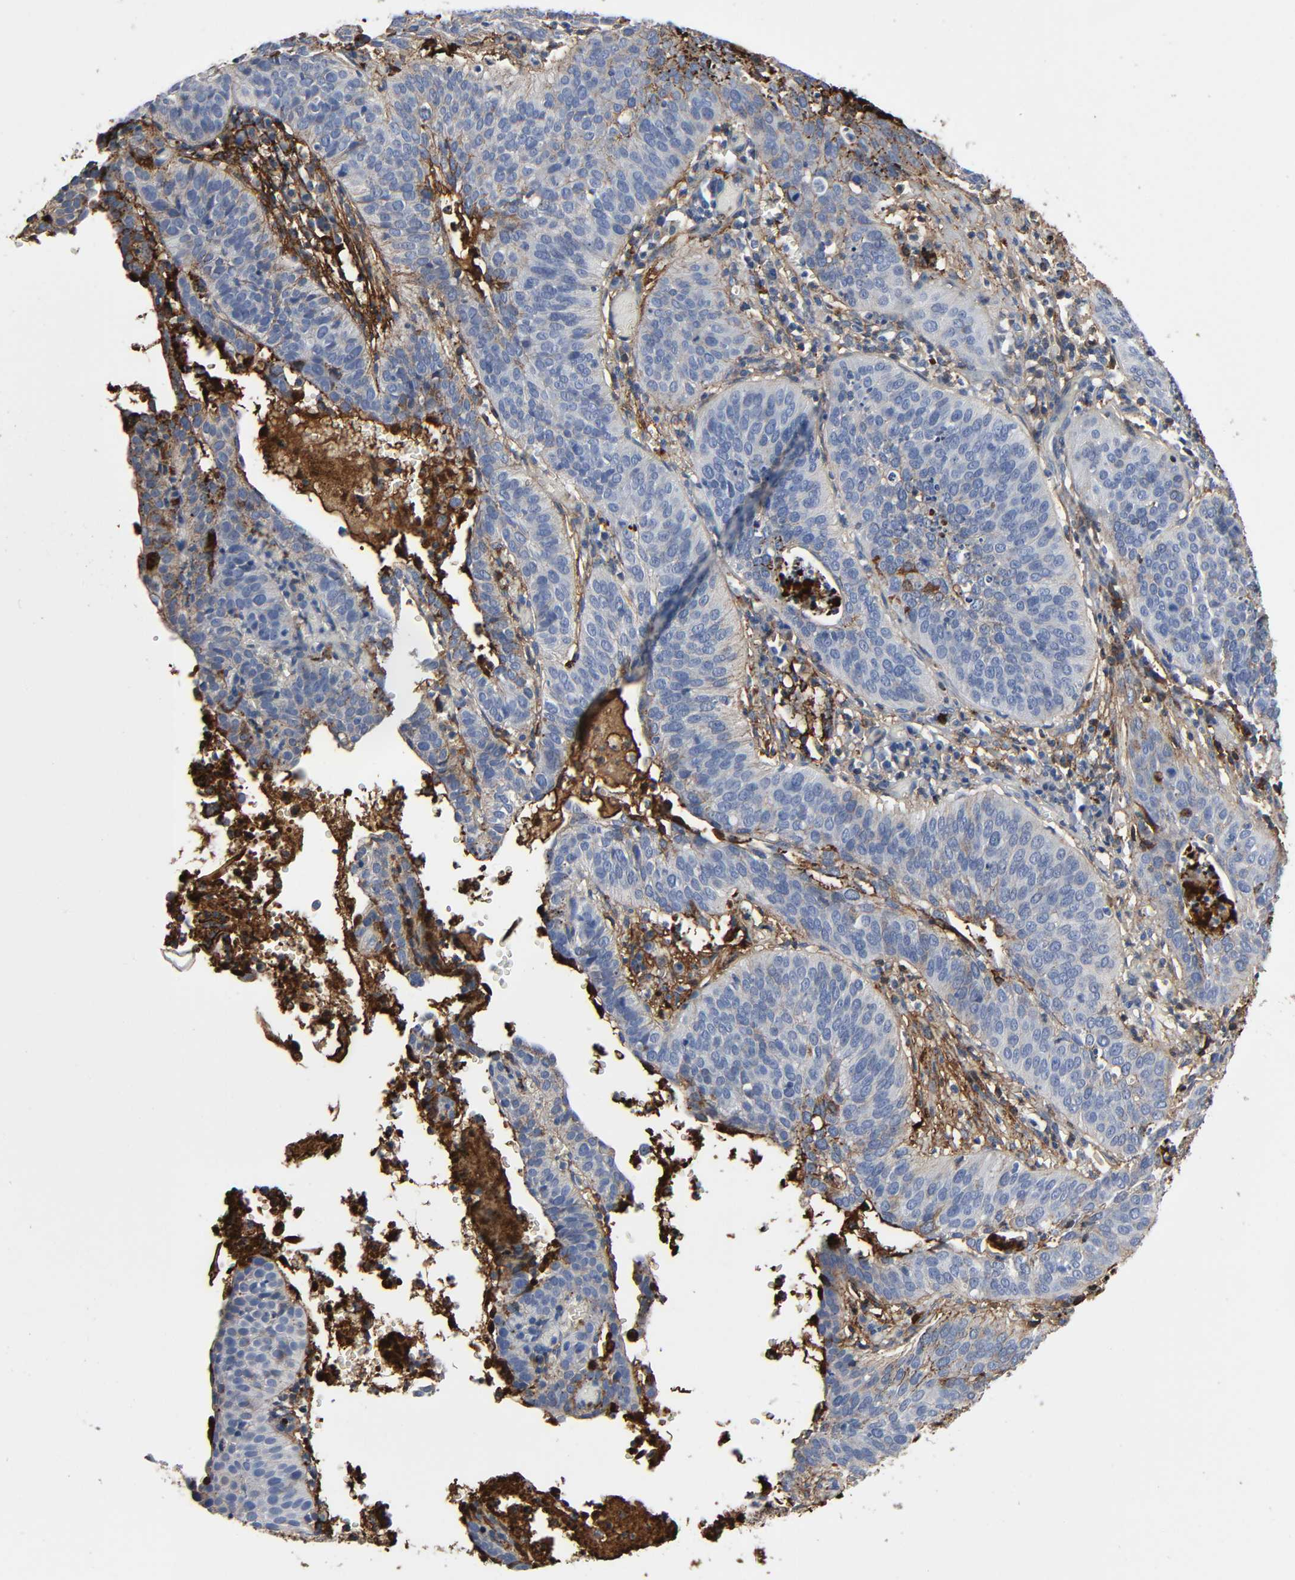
{"staining": {"intensity": "moderate", "quantity": "<25%", "location": "cytoplasmic/membranous"}, "tissue": "cervical cancer", "cell_type": "Tumor cells", "image_type": "cancer", "snomed": [{"axis": "morphology", "description": "Squamous cell carcinoma, NOS"}, {"axis": "topography", "description": "Cervix"}], "caption": "This micrograph exhibits immunohistochemistry staining of human cervical squamous cell carcinoma, with low moderate cytoplasmic/membranous staining in approximately <25% of tumor cells.", "gene": "C3", "patient": {"sex": "female", "age": 39}}